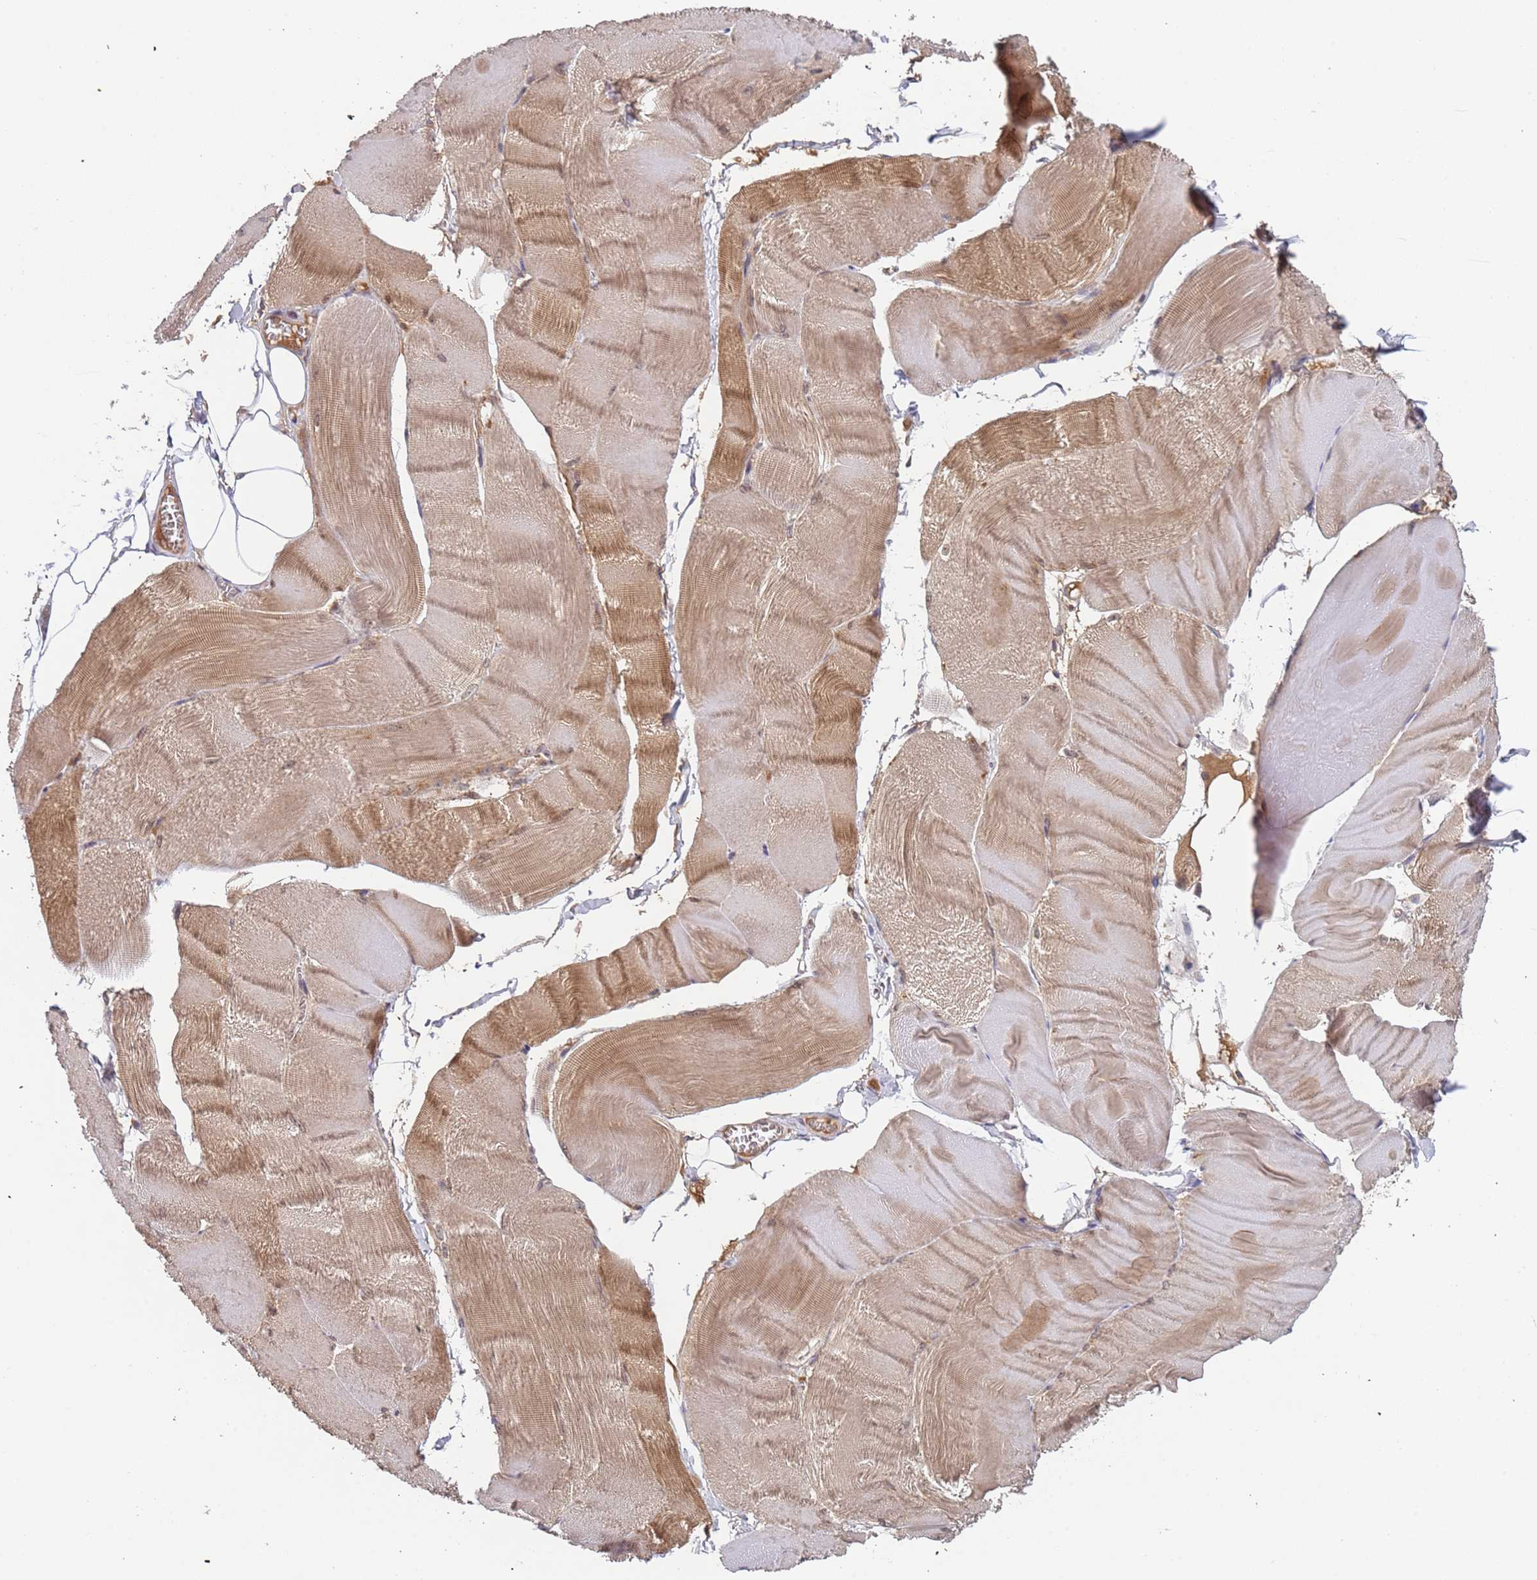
{"staining": {"intensity": "moderate", "quantity": "25%-75%", "location": "cytoplasmic/membranous"}, "tissue": "skeletal muscle", "cell_type": "Myocytes", "image_type": "normal", "snomed": [{"axis": "morphology", "description": "Normal tissue, NOS"}, {"axis": "morphology", "description": "Basal cell carcinoma"}, {"axis": "topography", "description": "Skeletal muscle"}], "caption": "A micrograph of skeletal muscle stained for a protein demonstrates moderate cytoplasmic/membranous brown staining in myocytes. (Brightfield microscopy of DAB IHC at high magnification).", "gene": "OR5A2", "patient": {"sex": "female", "age": 64}}